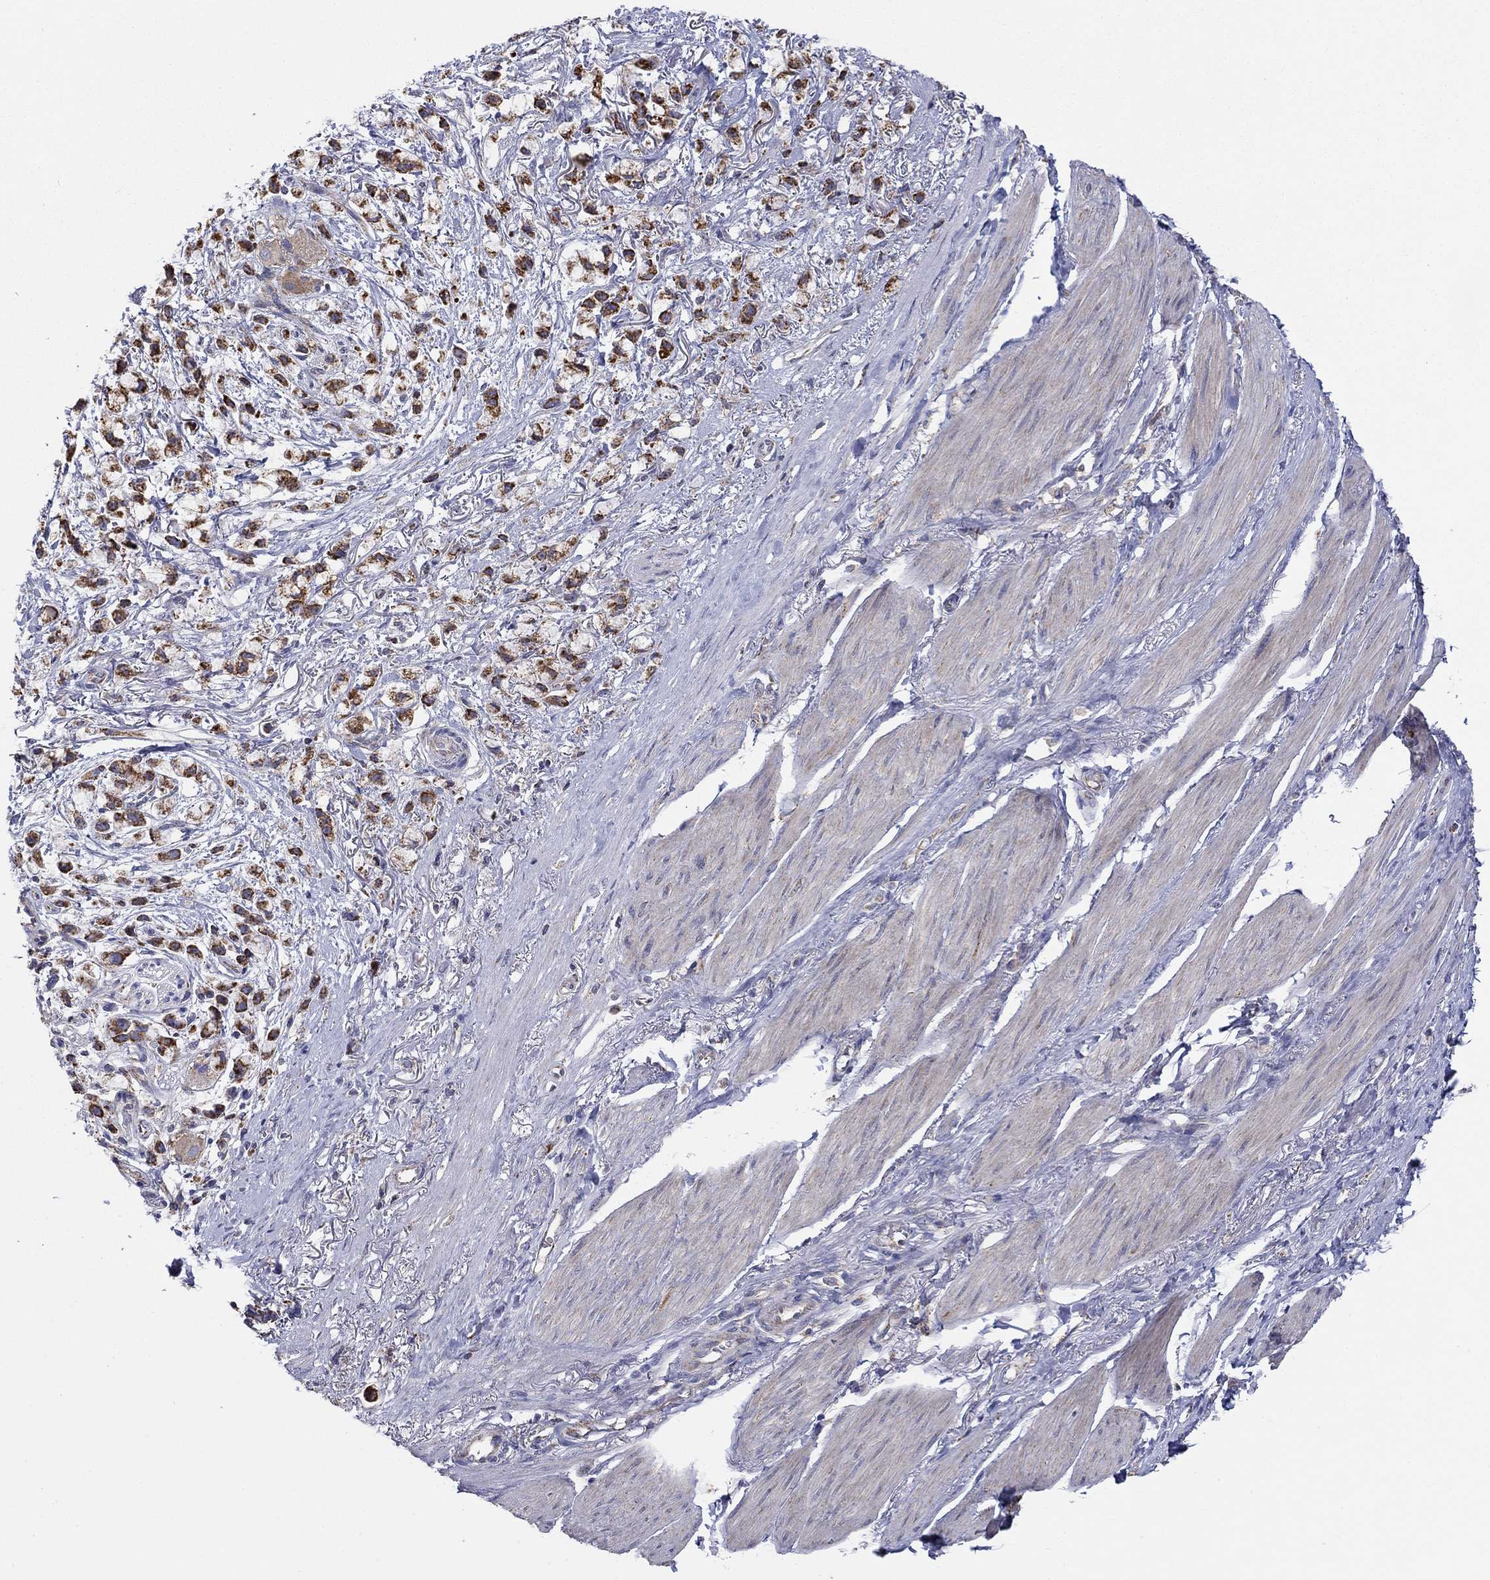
{"staining": {"intensity": "strong", "quantity": ">75%", "location": "cytoplasmic/membranous"}, "tissue": "stomach cancer", "cell_type": "Tumor cells", "image_type": "cancer", "snomed": [{"axis": "morphology", "description": "Adenocarcinoma, NOS"}, {"axis": "topography", "description": "Stomach"}], "caption": "Approximately >75% of tumor cells in human stomach cancer (adenocarcinoma) reveal strong cytoplasmic/membranous protein expression as visualized by brown immunohistochemical staining.", "gene": "HPS5", "patient": {"sex": "female", "age": 81}}